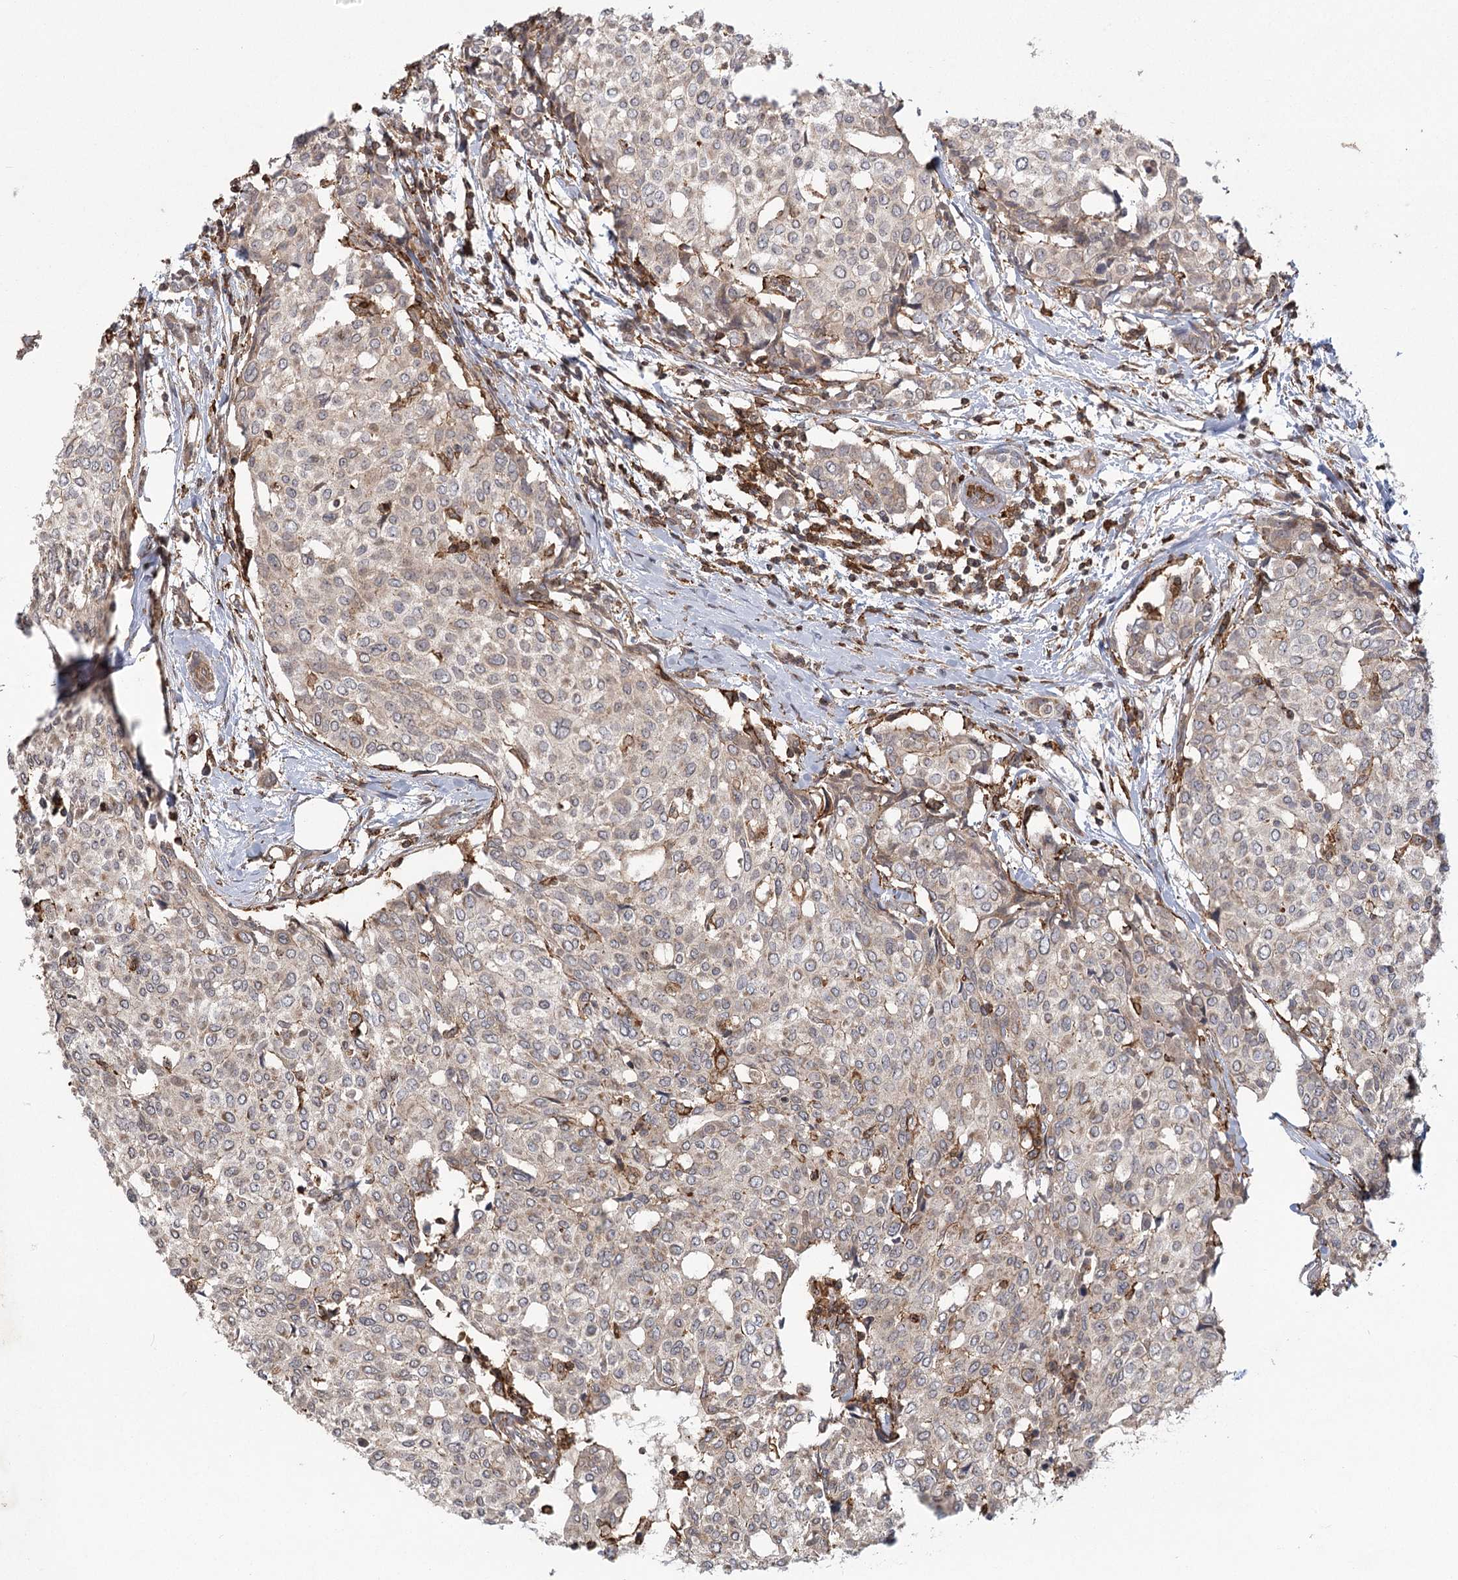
{"staining": {"intensity": "negative", "quantity": "none", "location": "none"}, "tissue": "breast cancer", "cell_type": "Tumor cells", "image_type": "cancer", "snomed": [{"axis": "morphology", "description": "Lobular carcinoma"}, {"axis": "topography", "description": "Breast"}], "caption": "Immunohistochemistry histopathology image of human breast lobular carcinoma stained for a protein (brown), which reveals no staining in tumor cells.", "gene": "MEPE", "patient": {"sex": "female", "age": 51}}